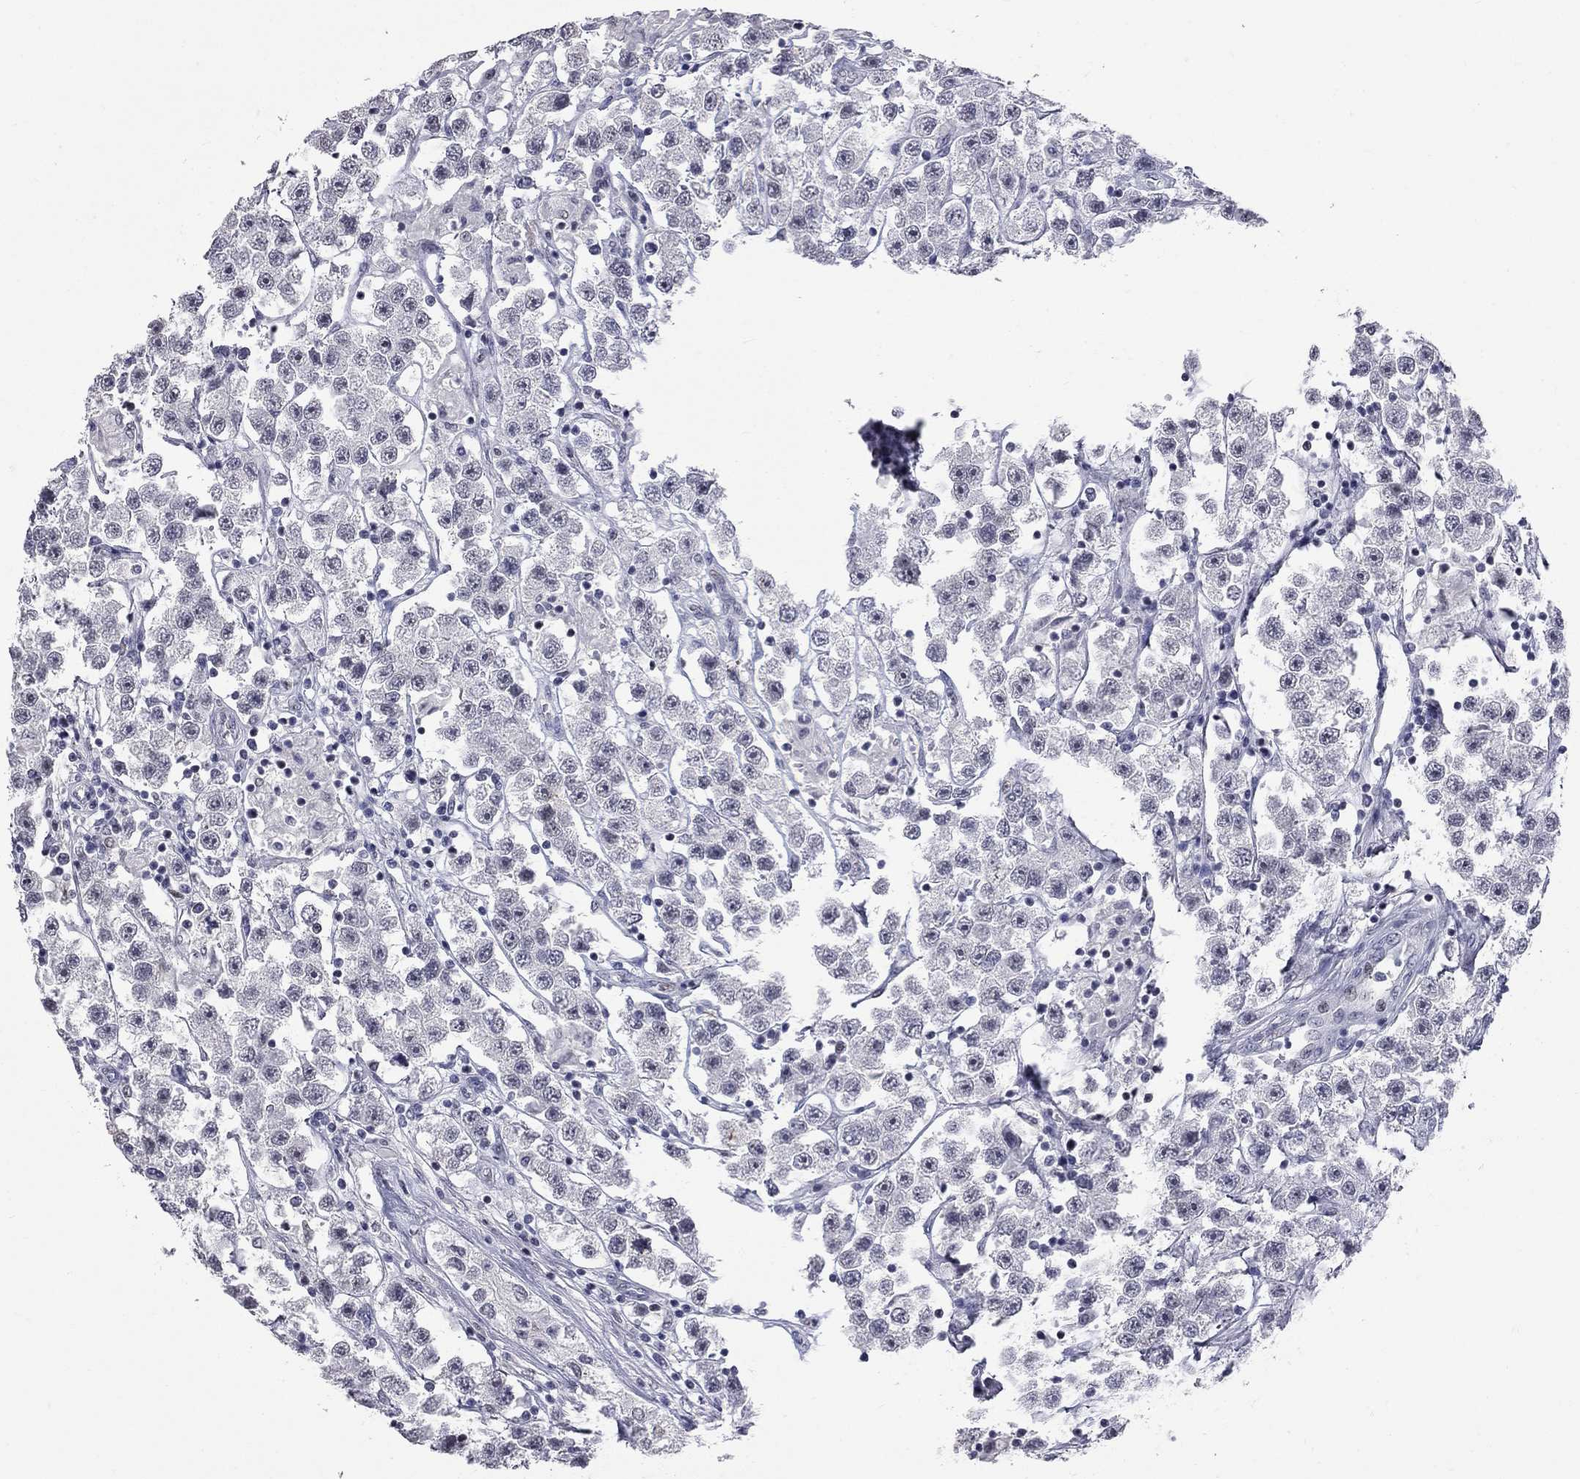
{"staining": {"intensity": "weak", "quantity": "<25%", "location": "nuclear"}, "tissue": "testis cancer", "cell_type": "Tumor cells", "image_type": "cancer", "snomed": [{"axis": "morphology", "description": "Seminoma, NOS"}, {"axis": "topography", "description": "Testis"}], "caption": "Testis seminoma was stained to show a protein in brown. There is no significant expression in tumor cells.", "gene": "ZNF154", "patient": {"sex": "male", "age": 45}}